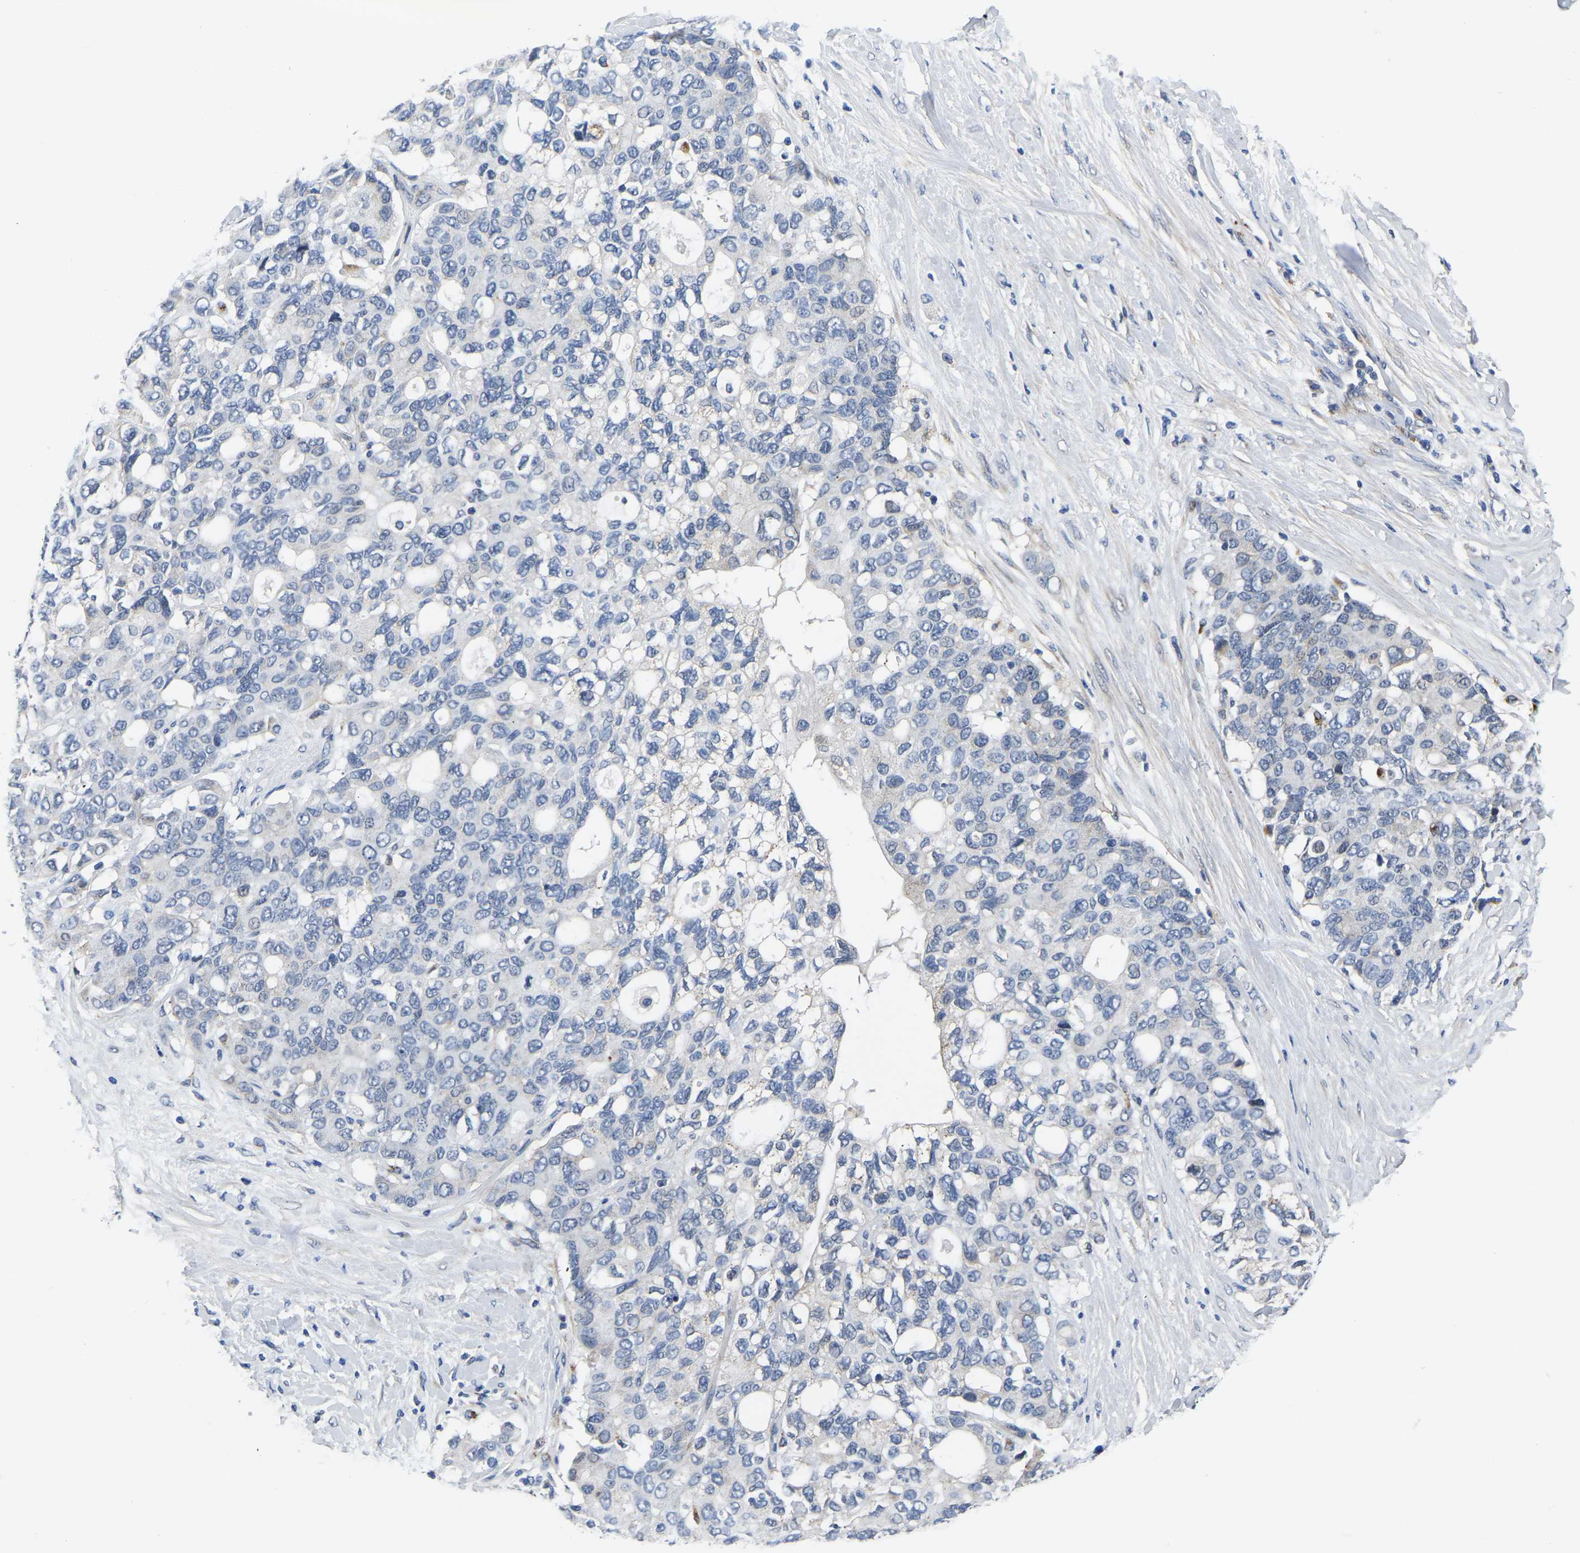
{"staining": {"intensity": "negative", "quantity": "none", "location": "none"}, "tissue": "pancreatic cancer", "cell_type": "Tumor cells", "image_type": "cancer", "snomed": [{"axis": "morphology", "description": "Adenocarcinoma, NOS"}, {"axis": "topography", "description": "Pancreas"}], "caption": "Pancreatic adenocarcinoma was stained to show a protein in brown. There is no significant staining in tumor cells.", "gene": "PDLIM7", "patient": {"sex": "female", "age": 56}}